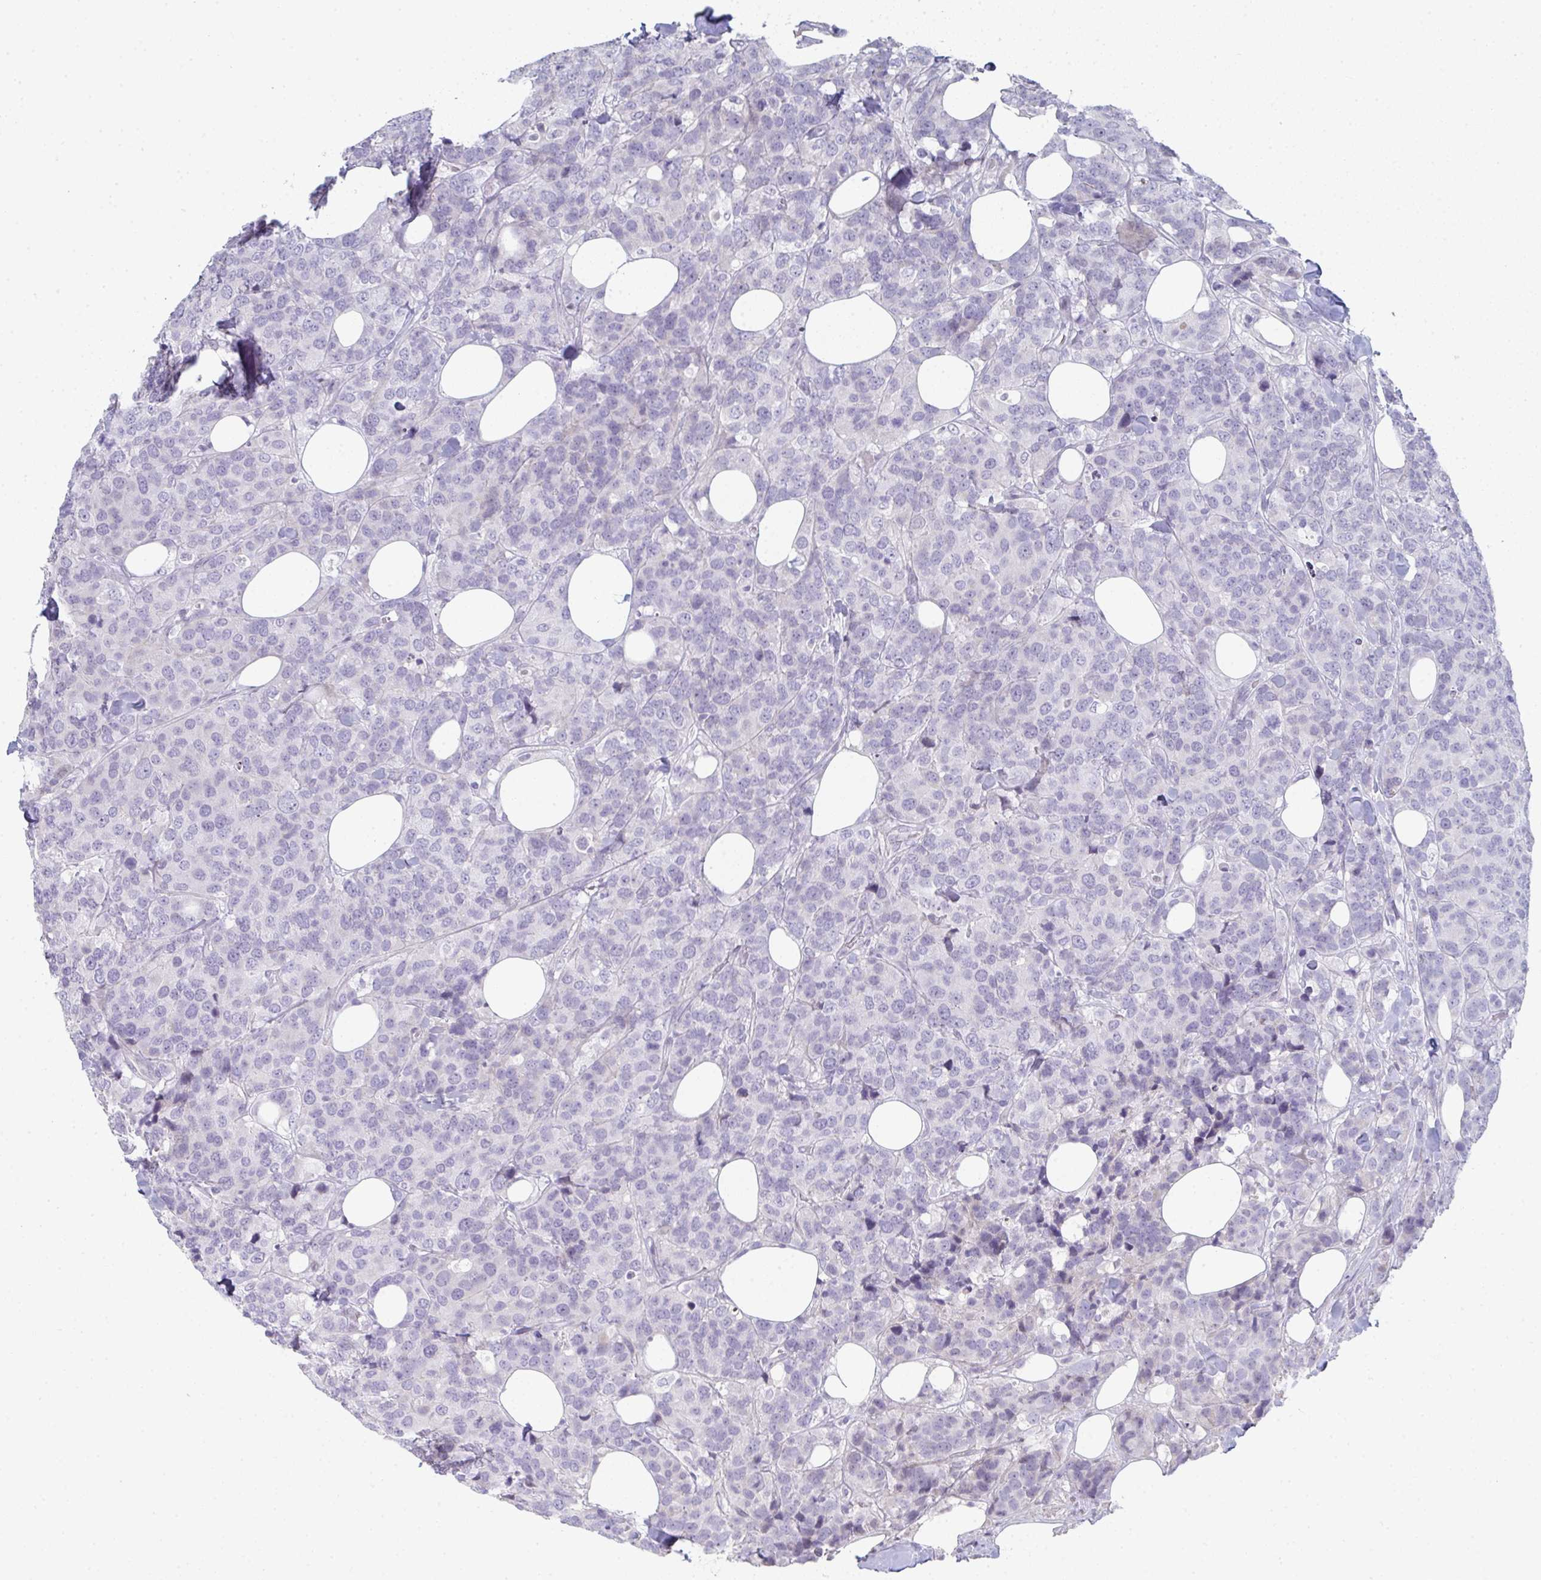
{"staining": {"intensity": "negative", "quantity": "none", "location": "none"}, "tissue": "breast cancer", "cell_type": "Tumor cells", "image_type": "cancer", "snomed": [{"axis": "morphology", "description": "Lobular carcinoma"}, {"axis": "topography", "description": "Breast"}], "caption": "An IHC micrograph of breast cancer (lobular carcinoma) is shown. There is no staining in tumor cells of breast cancer (lobular carcinoma). (Brightfield microscopy of DAB (3,3'-diaminobenzidine) IHC at high magnification).", "gene": "A1CF", "patient": {"sex": "female", "age": 59}}